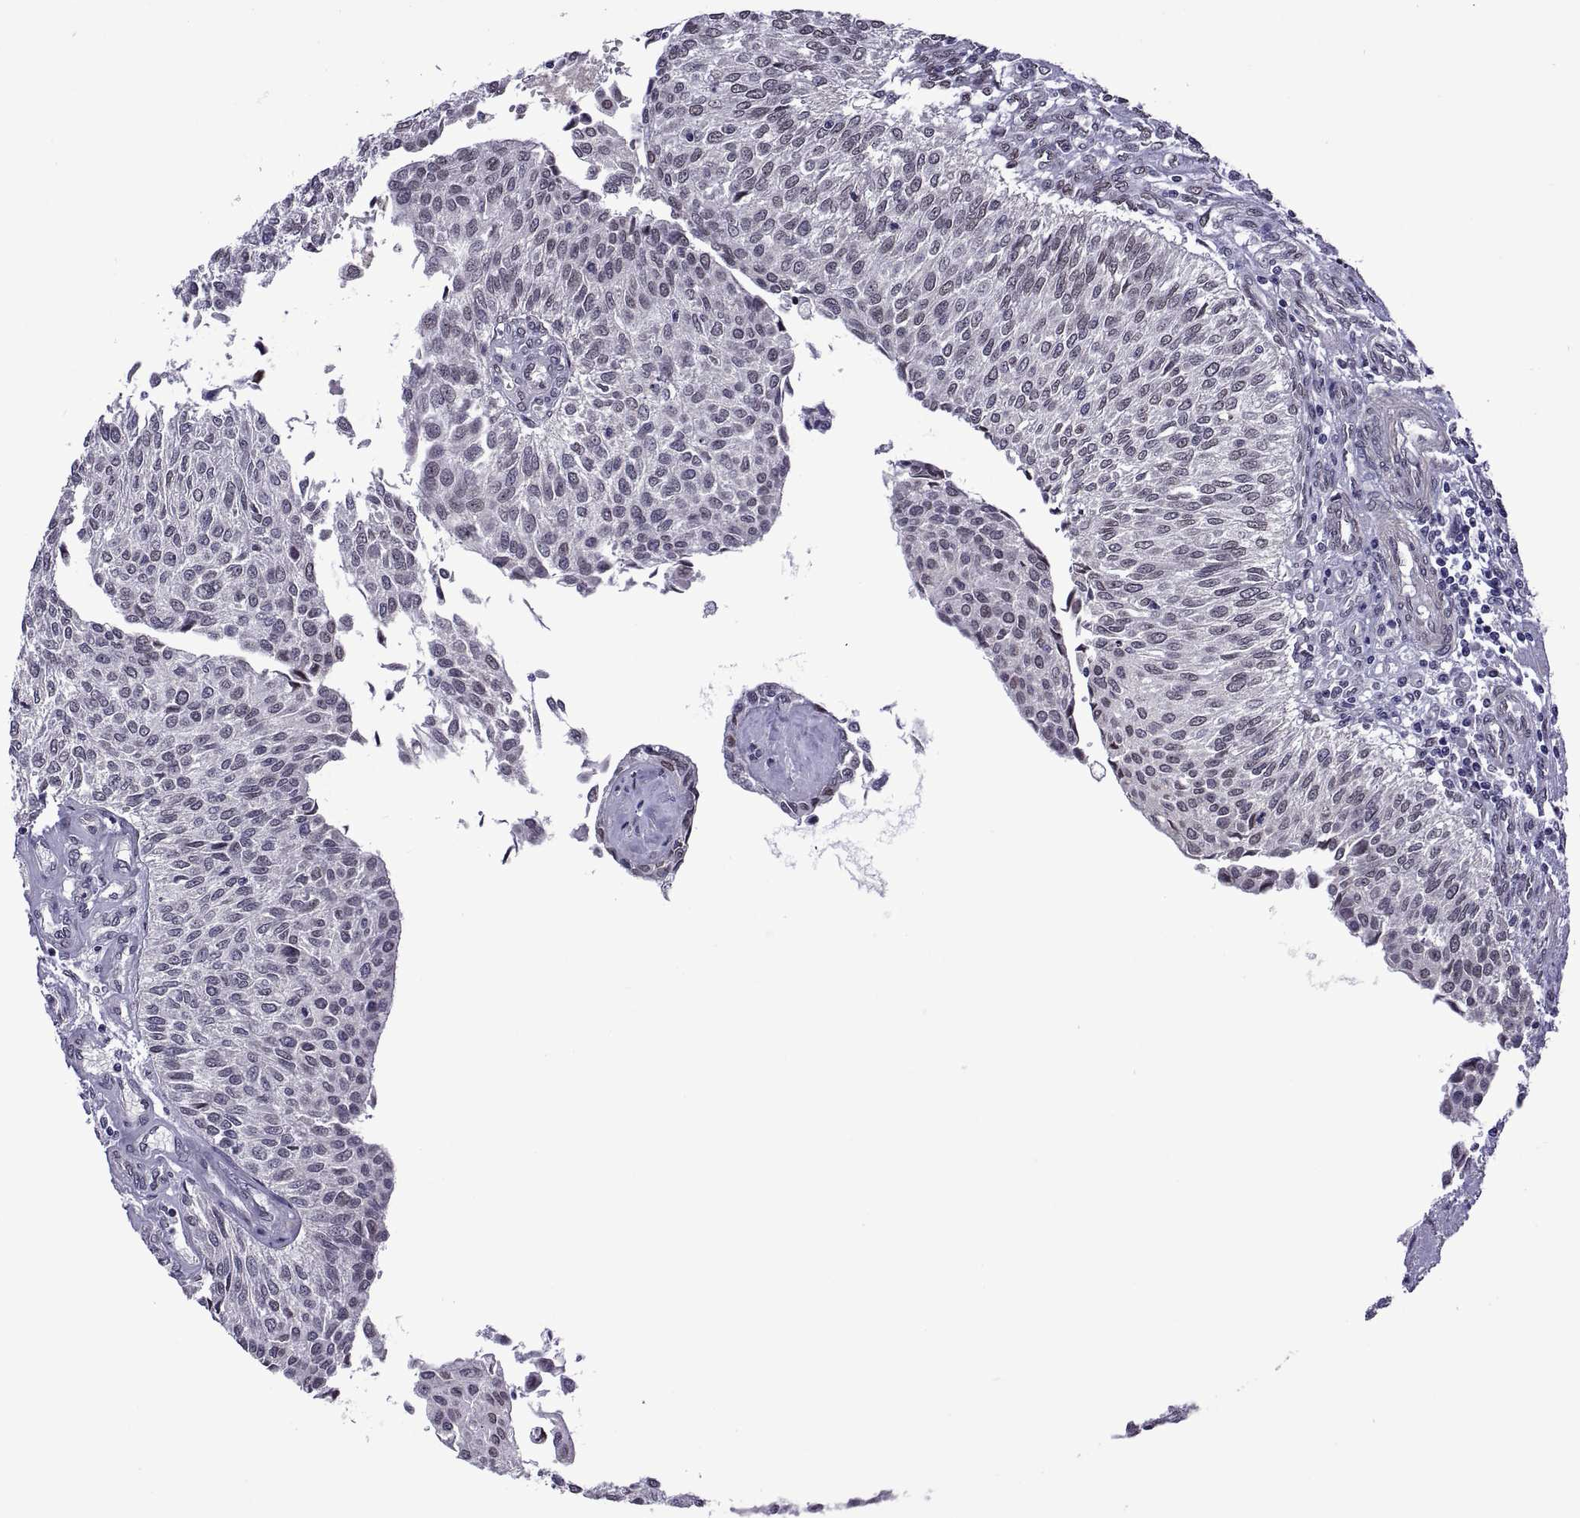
{"staining": {"intensity": "negative", "quantity": "none", "location": "none"}, "tissue": "urothelial cancer", "cell_type": "Tumor cells", "image_type": "cancer", "snomed": [{"axis": "morphology", "description": "Urothelial carcinoma, NOS"}, {"axis": "topography", "description": "Urinary bladder"}], "caption": "High magnification brightfield microscopy of urothelial cancer stained with DAB (3,3'-diaminobenzidine) (brown) and counterstained with hematoxylin (blue): tumor cells show no significant positivity. (DAB (3,3'-diaminobenzidine) IHC visualized using brightfield microscopy, high magnification).", "gene": "NR4A1", "patient": {"sex": "male", "age": 55}}